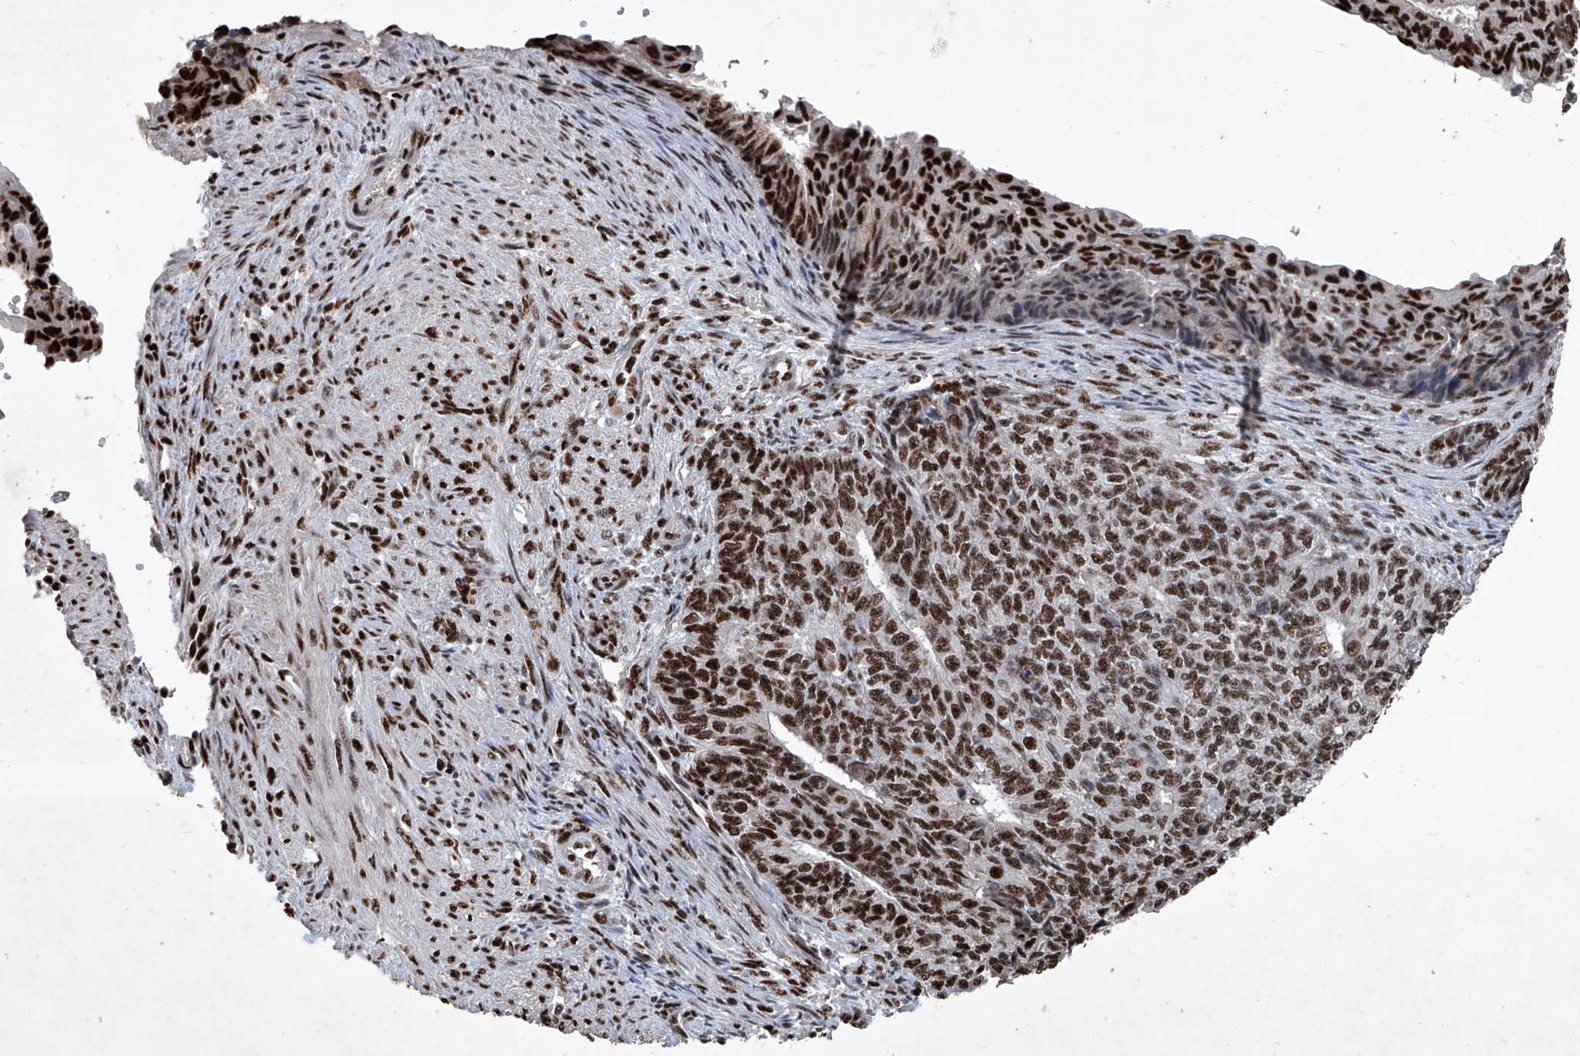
{"staining": {"intensity": "strong", "quantity": ">75%", "location": "nuclear"}, "tissue": "endometrial cancer", "cell_type": "Tumor cells", "image_type": "cancer", "snomed": [{"axis": "morphology", "description": "Adenocarcinoma, NOS"}, {"axis": "topography", "description": "Endometrium"}], "caption": "Immunohistochemistry micrograph of endometrial cancer (adenocarcinoma) stained for a protein (brown), which exhibits high levels of strong nuclear staining in about >75% of tumor cells.", "gene": "DDX39B", "patient": {"sex": "female", "age": 32}}